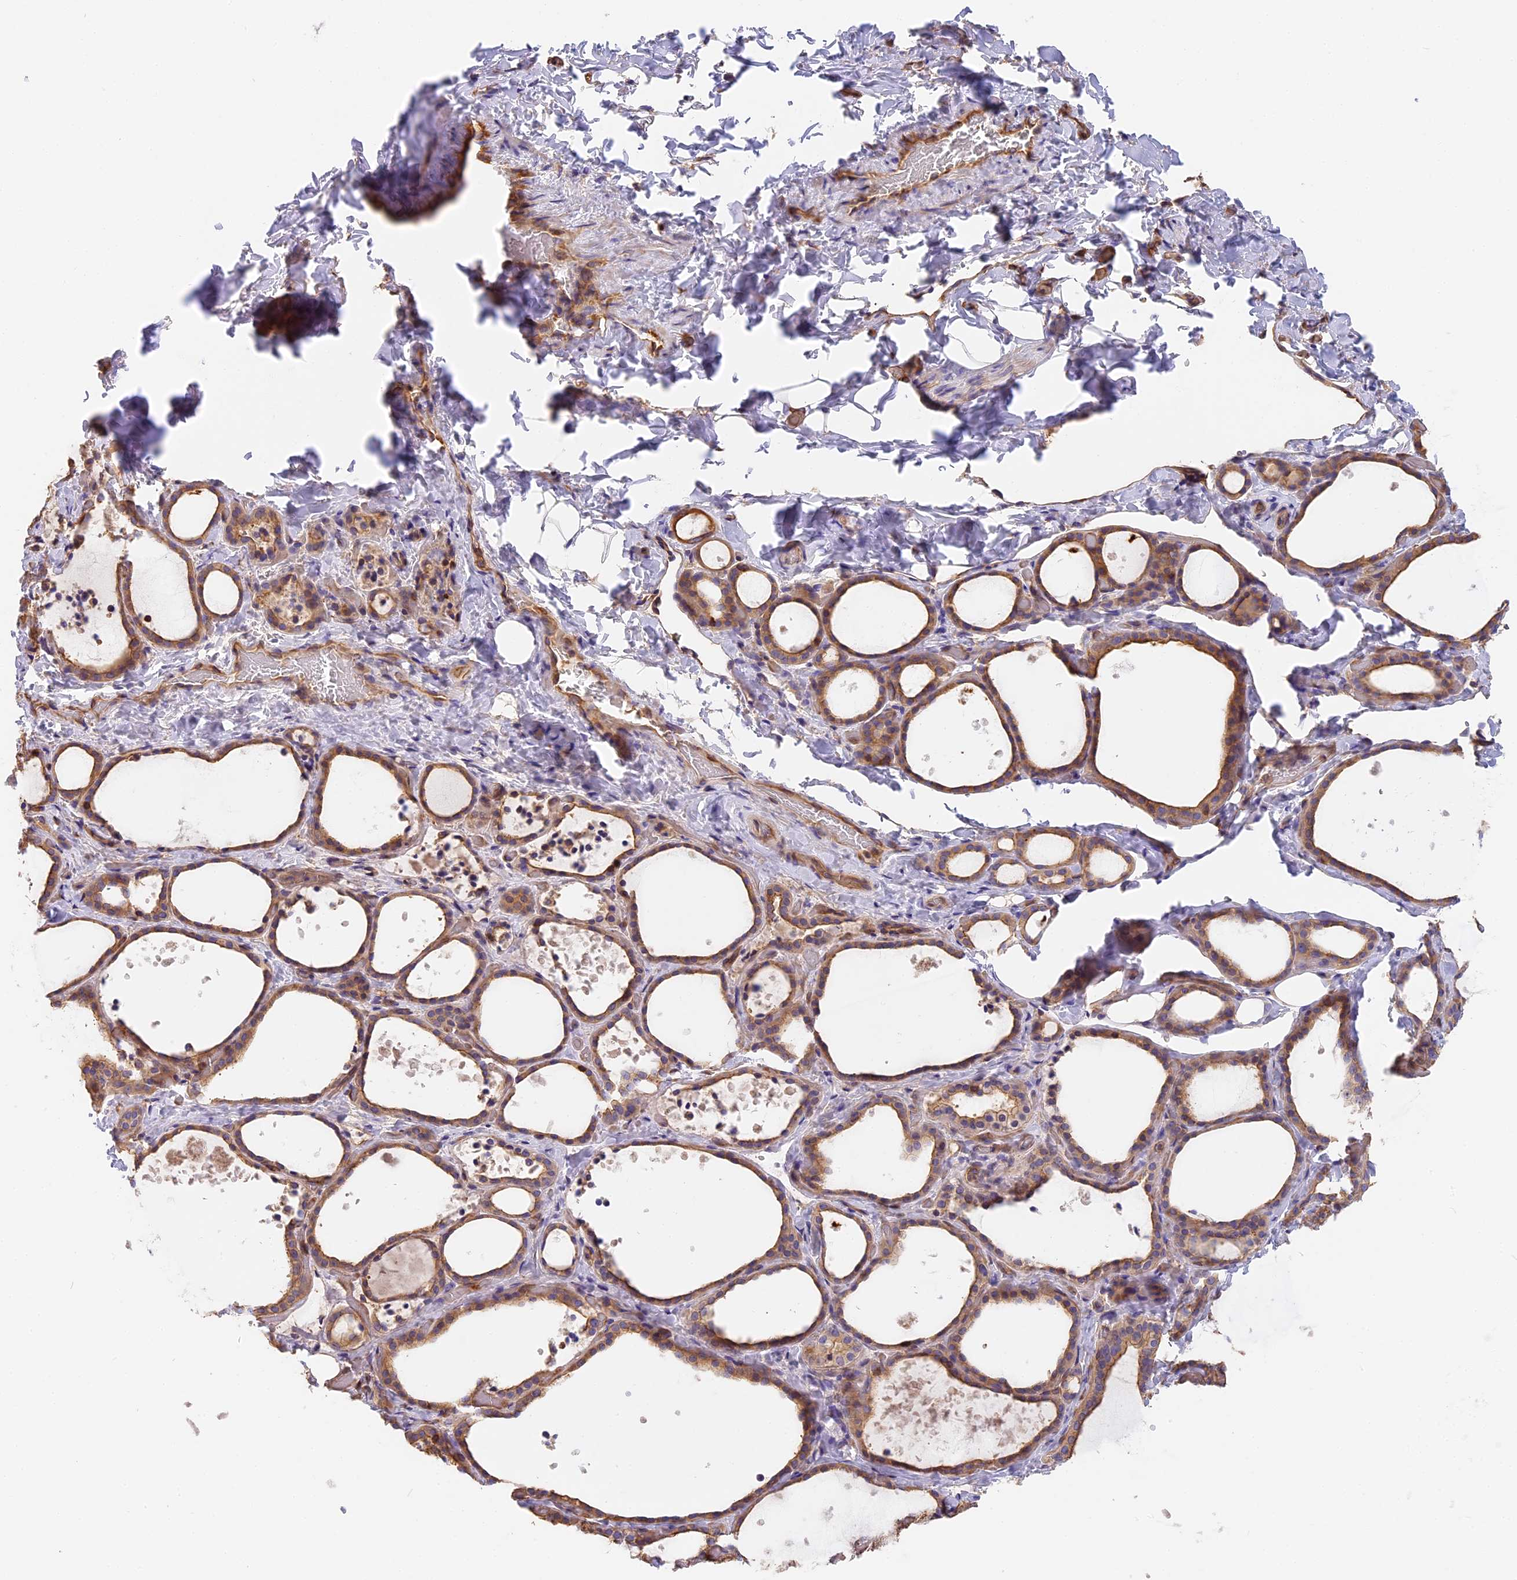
{"staining": {"intensity": "weak", "quantity": "25%-75%", "location": "cytoplasmic/membranous"}, "tissue": "thyroid gland", "cell_type": "Glandular cells", "image_type": "normal", "snomed": [{"axis": "morphology", "description": "Normal tissue, NOS"}, {"axis": "topography", "description": "Thyroid gland"}], "caption": "Glandular cells demonstrate weak cytoplasmic/membranous expression in approximately 25%-75% of cells in unremarkable thyroid gland.", "gene": "VPS18", "patient": {"sex": "female", "age": 44}}